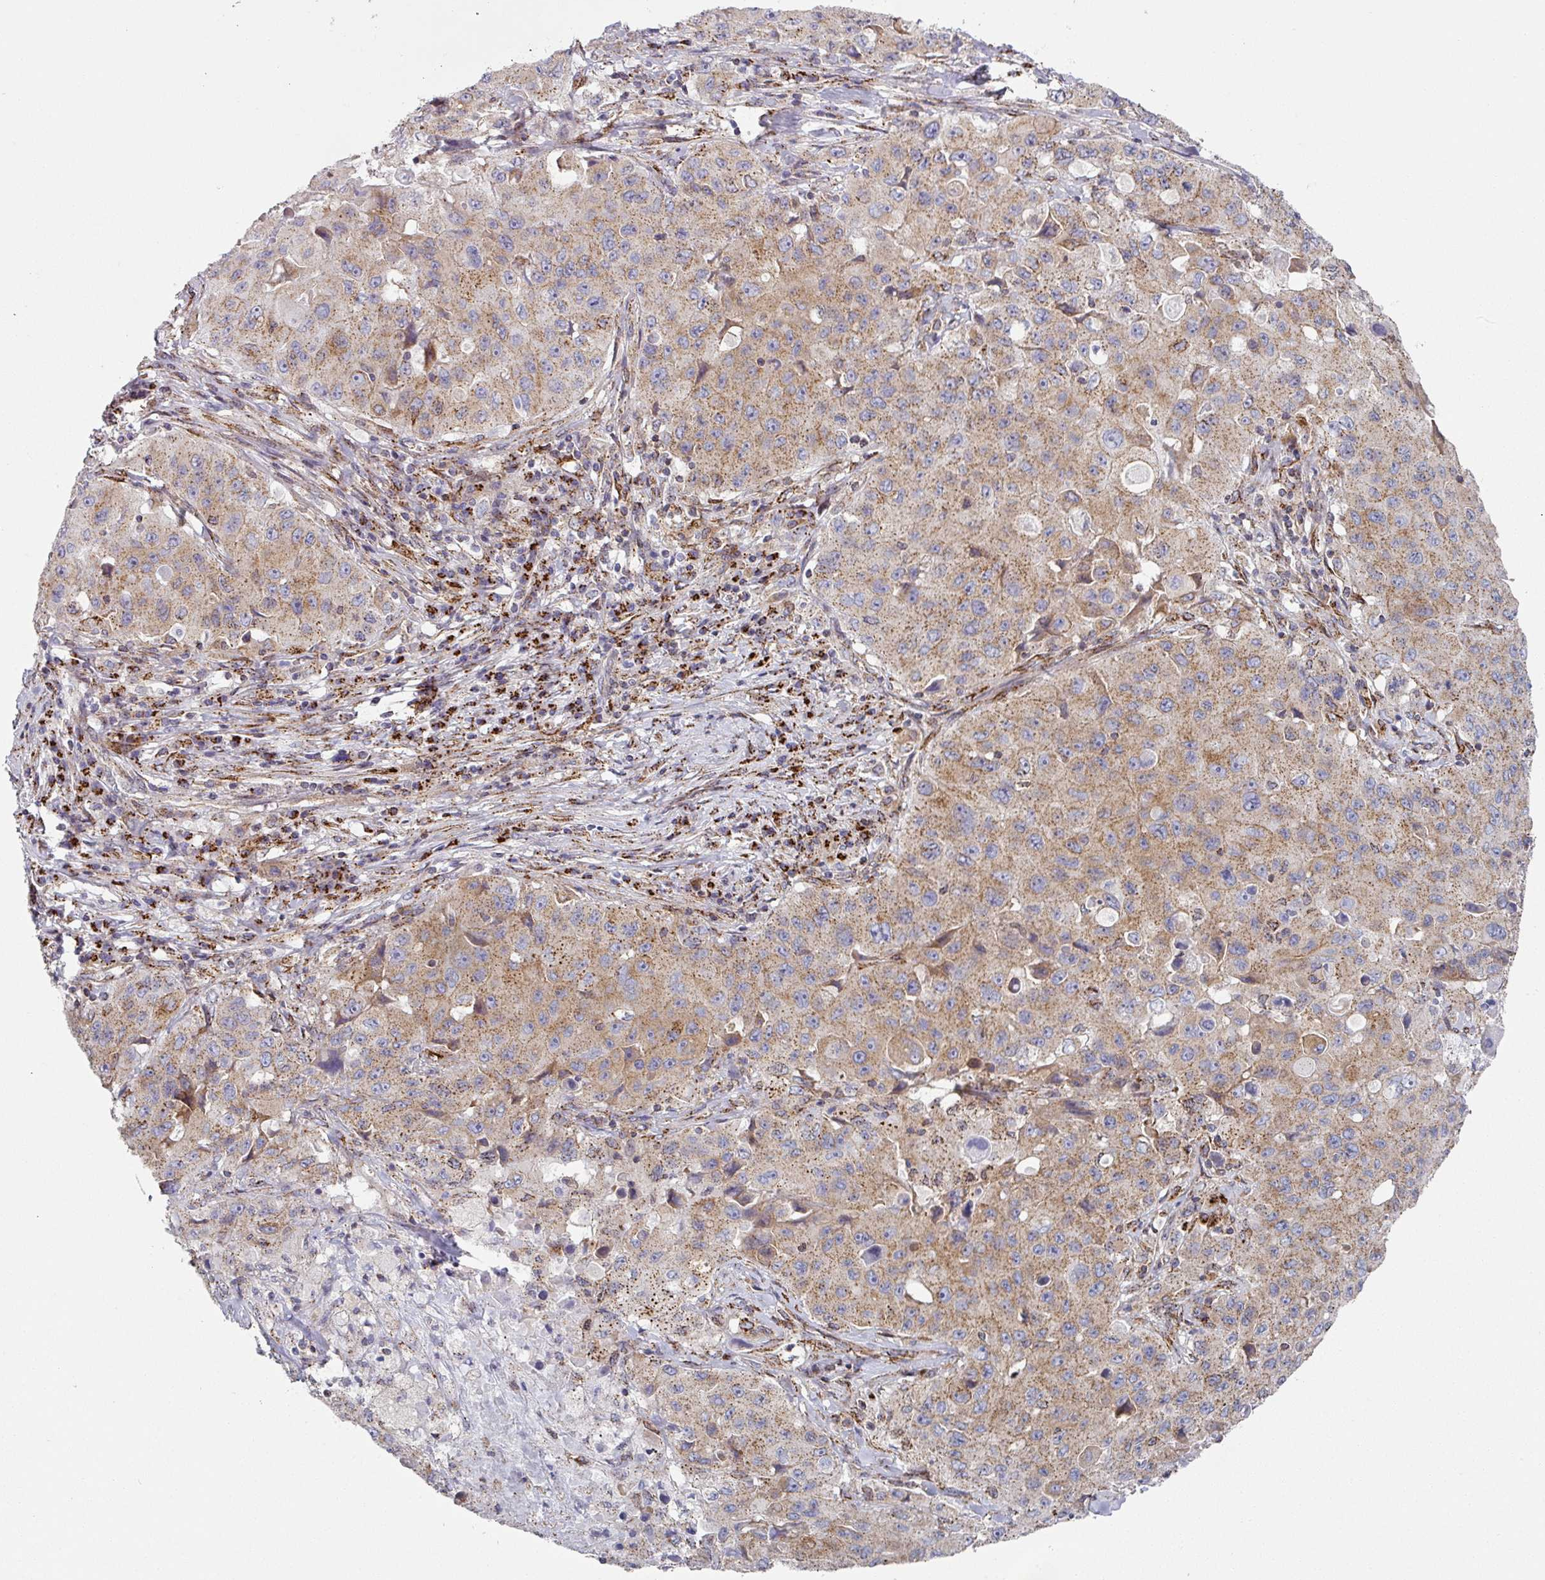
{"staining": {"intensity": "moderate", "quantity": ">75%", "location": "cytoplasmic/membranous"}, "tissue": "lung cancer", "cell_type": "Tumor cells", "image_type": "cancer", "snomed": [{"axis": "morphology", "description": "Squamous cell carcinoma, NOS"}, {"axis": "topography", "description": "Lung"}], "caption": "A high-resolution histopathology image shows immunohistochemistry (IHC) staining of squamous cell carcinoma (lung), which exhibits moderate cytoplasmic/membranous positivity in about >75% of tumor cells.", "gene": "CCDC85B", "patient": {"sex": "male", "age": 63}}